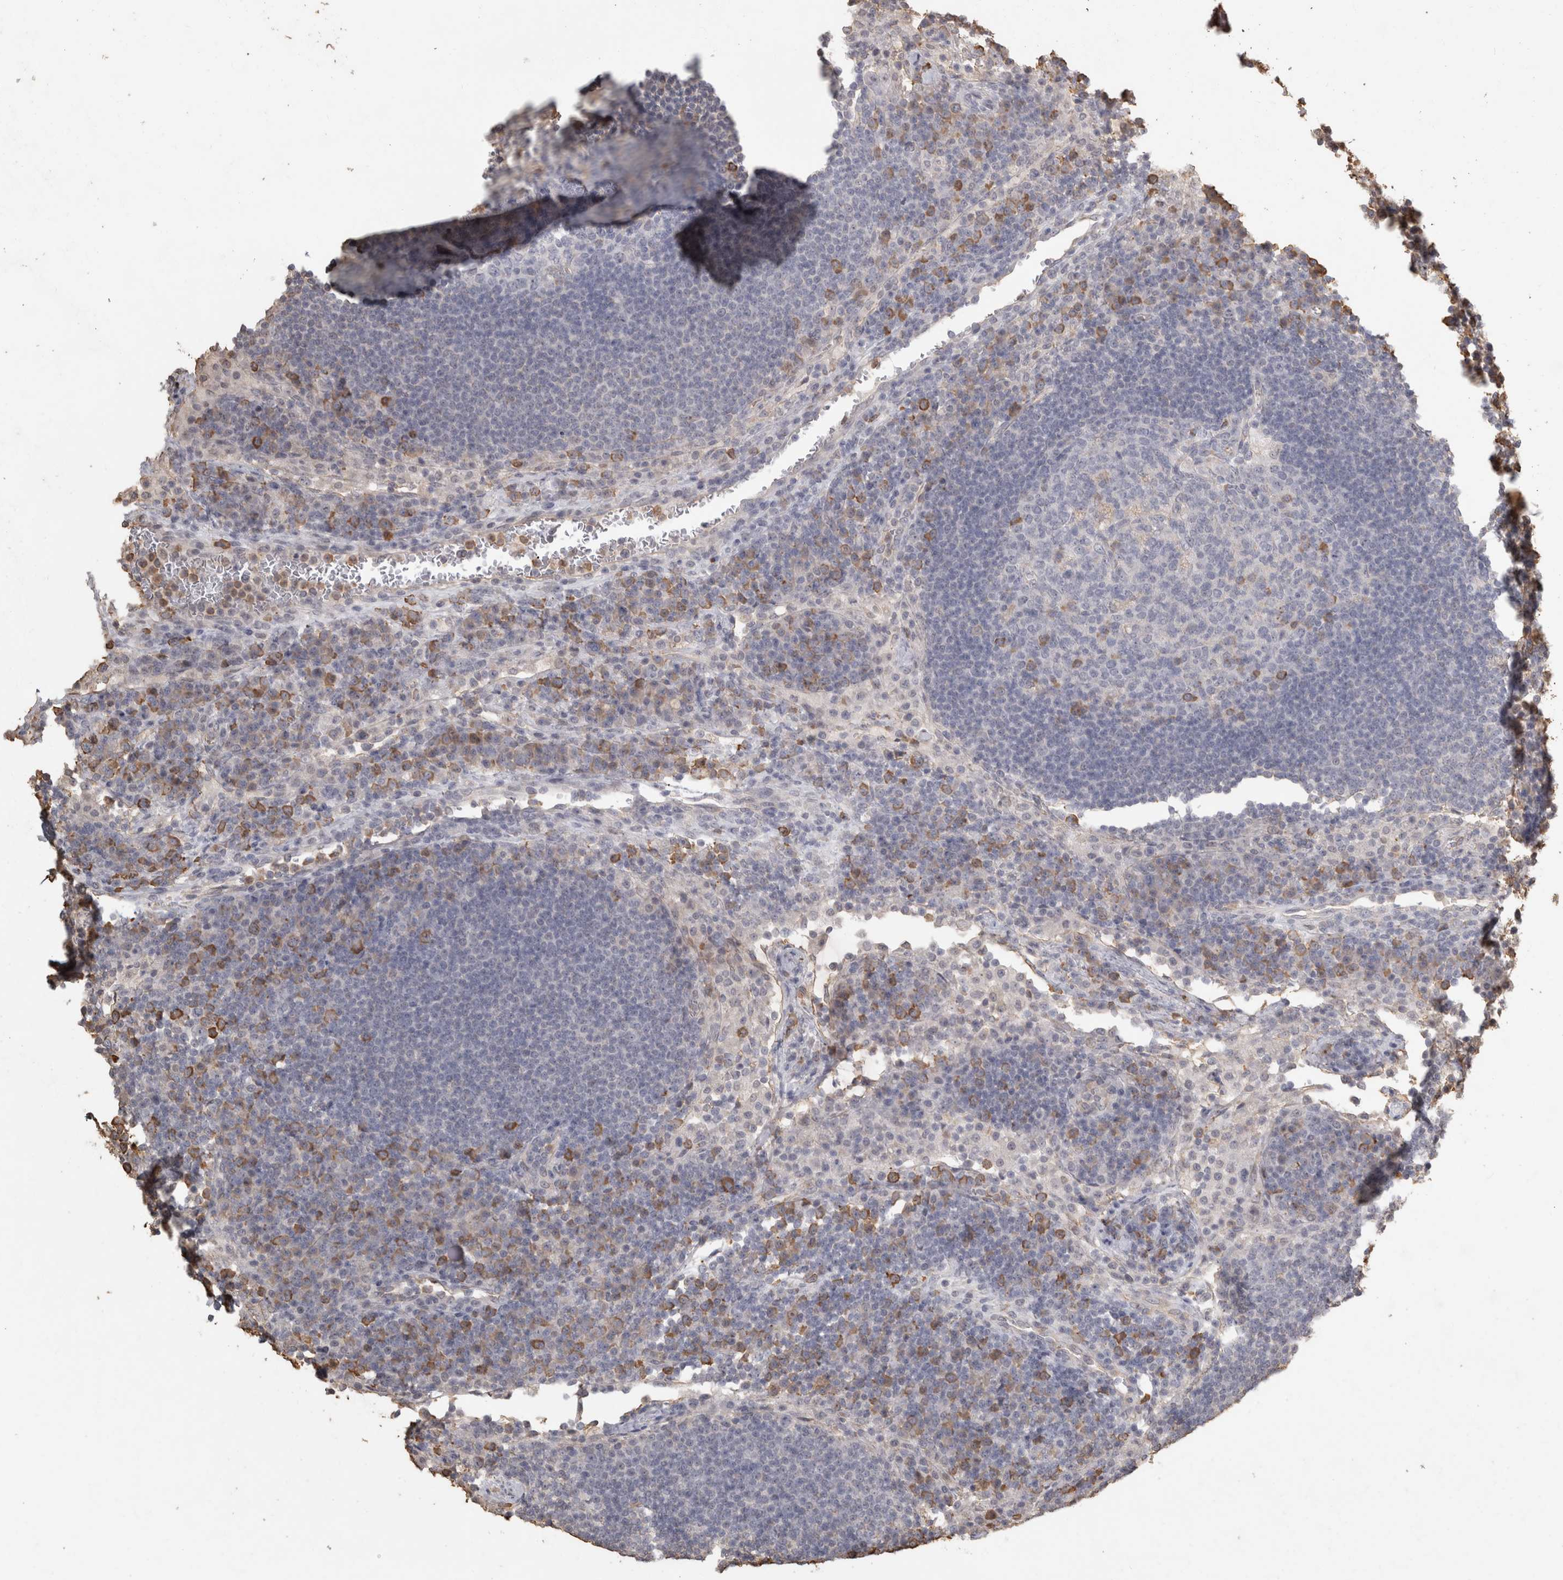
{"staining": {"intensity": "negative", "quantity": "none", "location": "none"}, "tissue": "lymph node", "cell_type": "Germinal center cells", "image_type": "normal", "snomed": [{"axis": "morphology", "description": "Normal tissue, NOS"}, {"axis": "topography", "description": "Lymph node"}], "caption": "Germinal center cells are negative for brown protein staining in unremarkable lymph node. Brightfield microscopy of IHC stained with DAB (brown) and hematoxylin (blue), captured at high magnification.", "gene": "REPS2", "patient": {"sex": "female", "age": 53}}